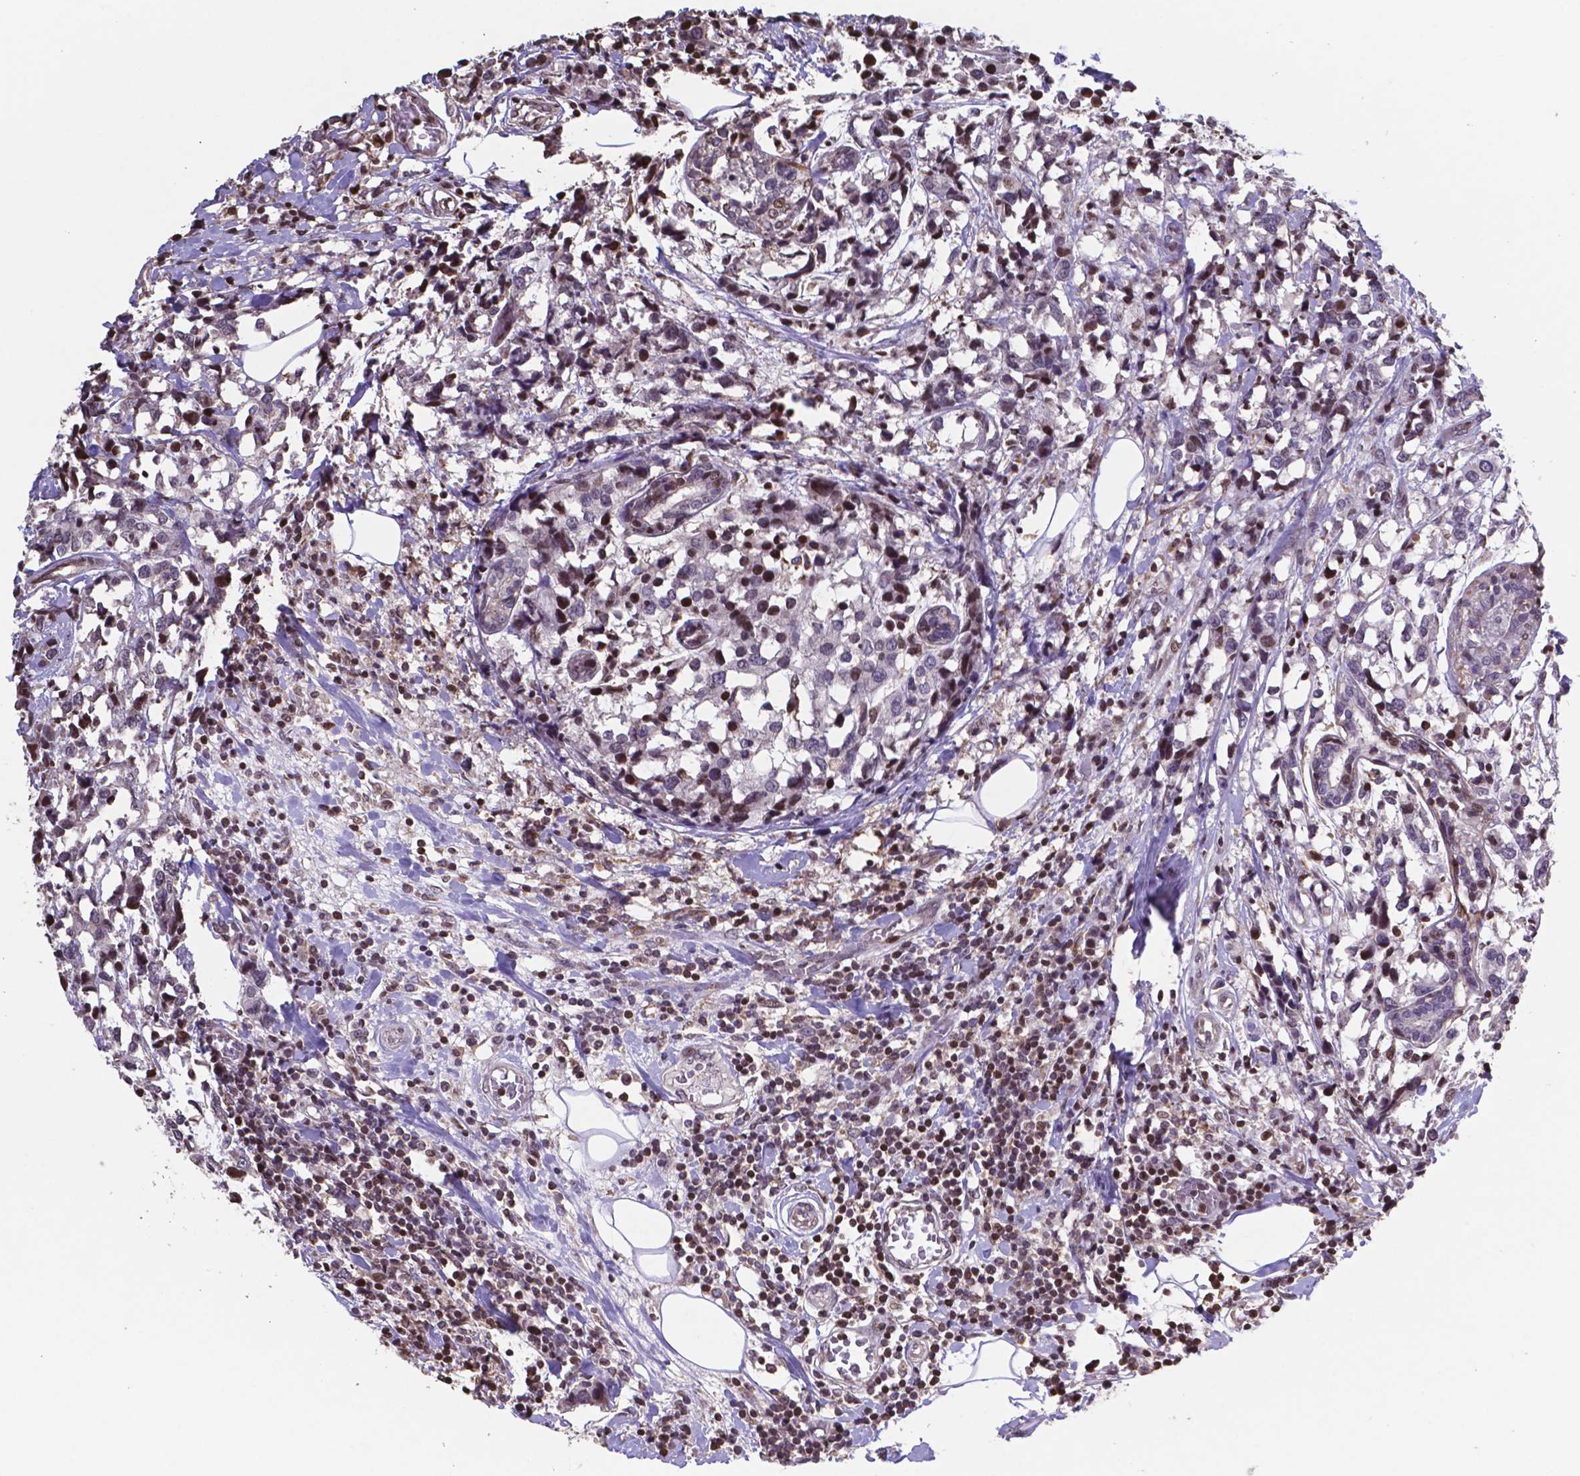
{"staining": {"intensity": "weak", "quantity": "<25%", "location": "nuclear"}, "tissue": "breast cancer", "cell_type": "Tumor cells", "image_type": "cancer", "snomed": [{"axis": "morphology", "description": "Lobular carcinoma"}, {"axis": "topography", "description": "Breast"}], "caption": "An immunohistochemistry (IHC) image of breast lobular carcinoma is shown. There is no staining in tumor cells of breast lobular carcinoma.", "gene": "MLC1", "patient": {"sex": "female", "age": 59}}